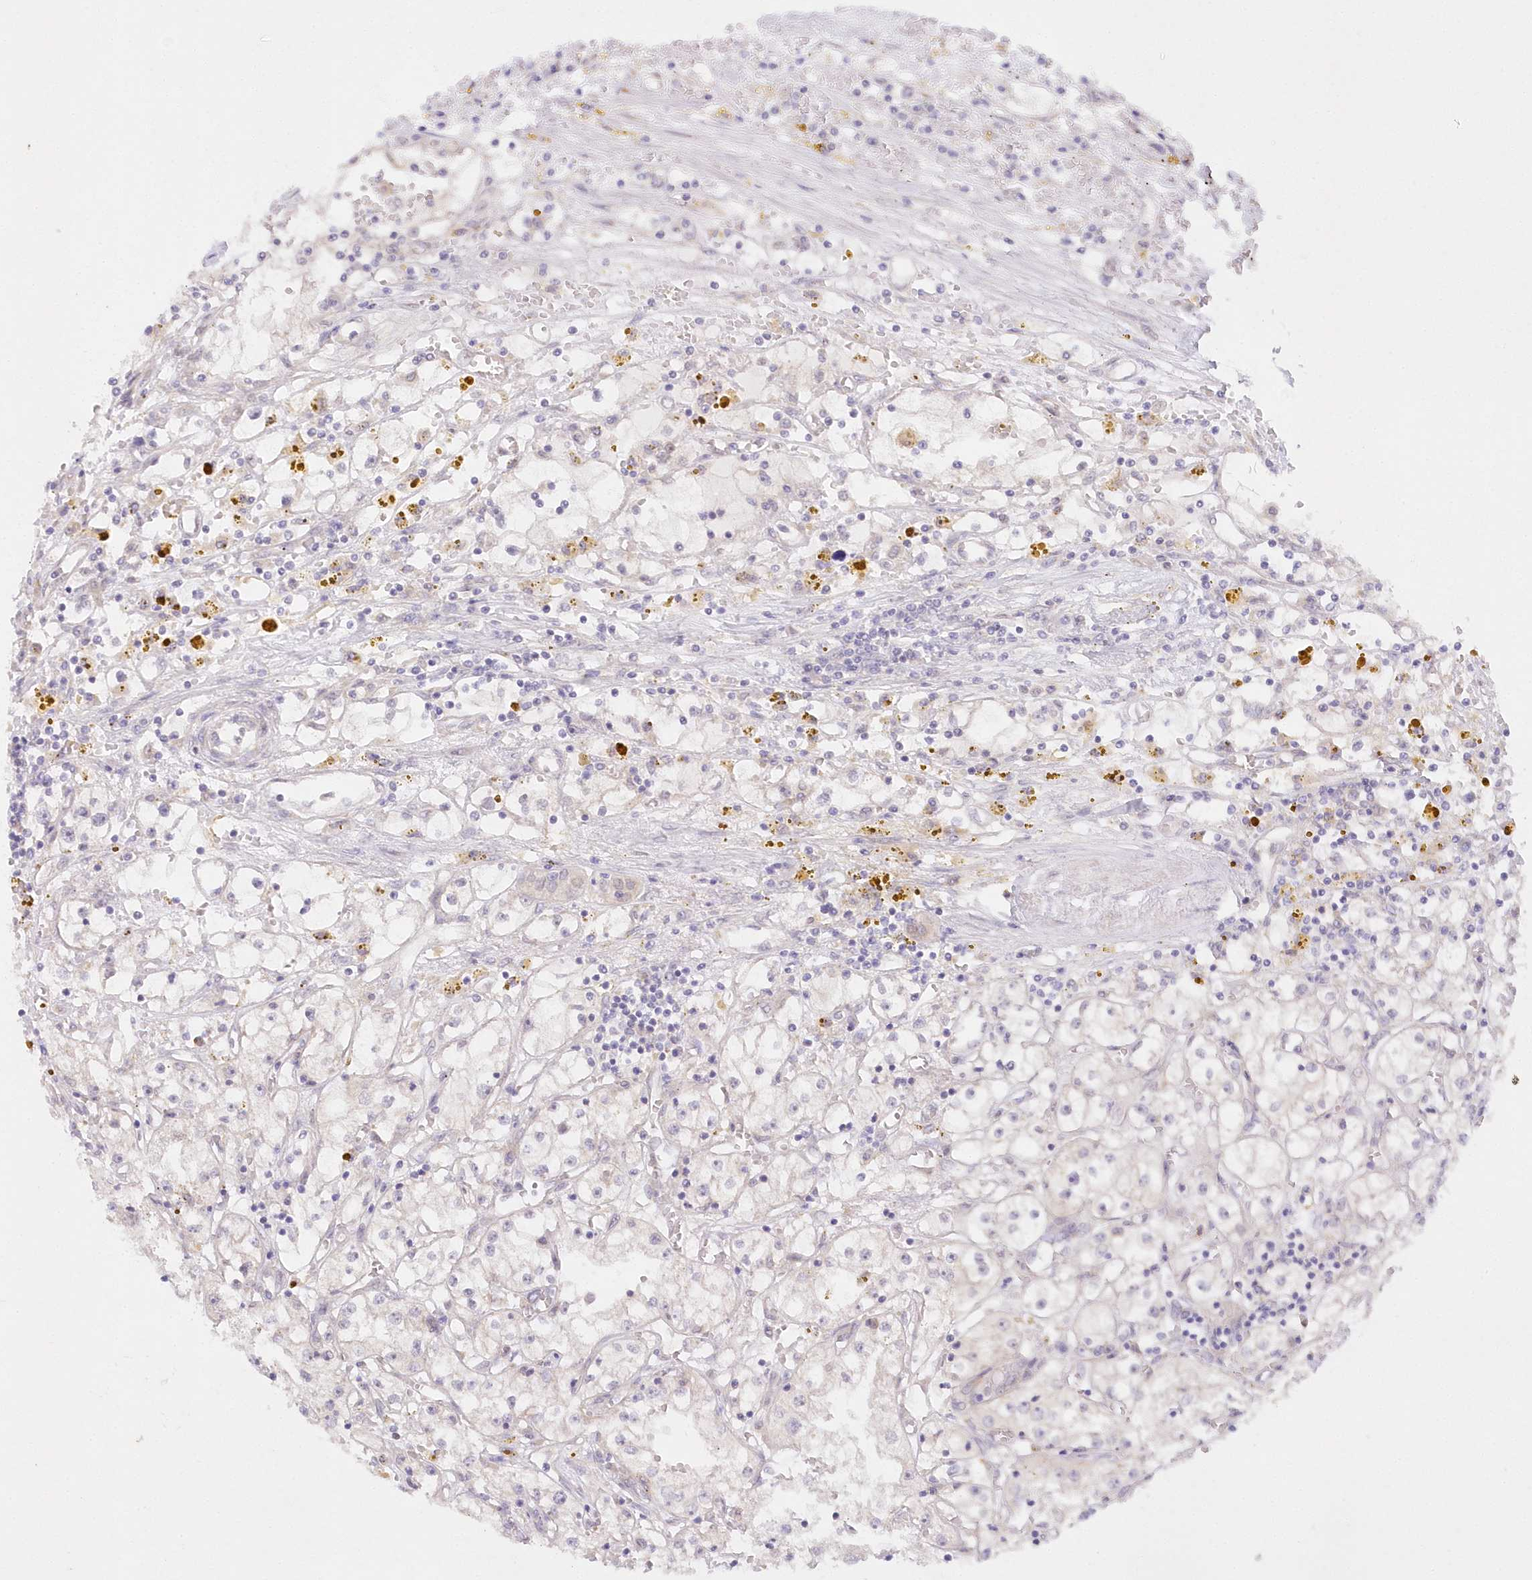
{"staining": {"intensity": "negative", "quantity": "none", "location": "none"}, "tissue": "renal cancer", "cell_type": "Tumor cells", "image_type": "cancer", "snomed": [{"axis": "morphology", "description": "Adenocarcinoma, NOS"}, {"axis": "topography", "description": "Kidney"}], "caption": "Immunohistochemistry (IHC) micrograph of human adenocarcinoma (renal) stained for a protein (brown), which demonstrates no staining in tumor cells. (DAB (3,3'-diaminobenzidine) immunohistochemistry, high magnification).", "gene": "RNPEP", "patient": {"sex": "male", "age": 56}}